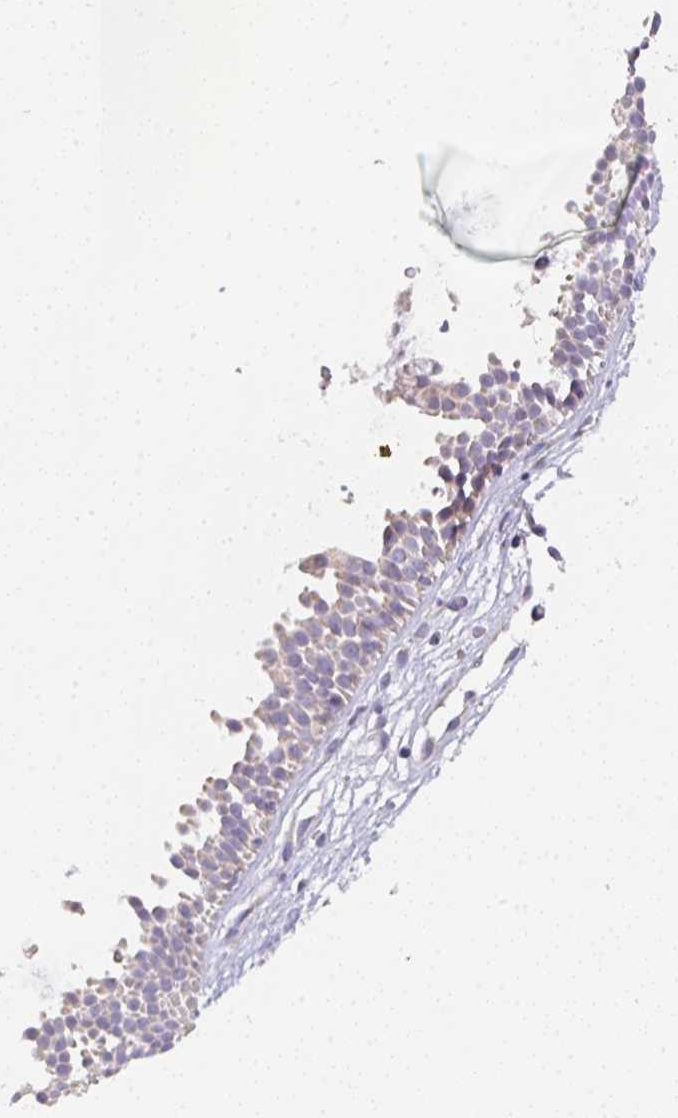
{"staining": {"intensity": "weak", "quantity": "<25%", "location": "cytoplasmic/membranous"}, "tissue": "nasopharynx", "cell_type": "Respiratory epithelial cells", "image_type": "normal", "snomed": [{"axis": "morphology", "description": "Normal tissue, NOS"}, {"axis": "topography", "description": "Nasopharynx"}], "caption": "Immunohistochemistry (IHC) histopathology image of benign nasopharynx stained for a protein (brown), which shows no positivity in respiratory epithelial cells. Nuclei are stained in blue.", "gene": "CACNA1S", "patient": {"sex": "male", "age": 56}}